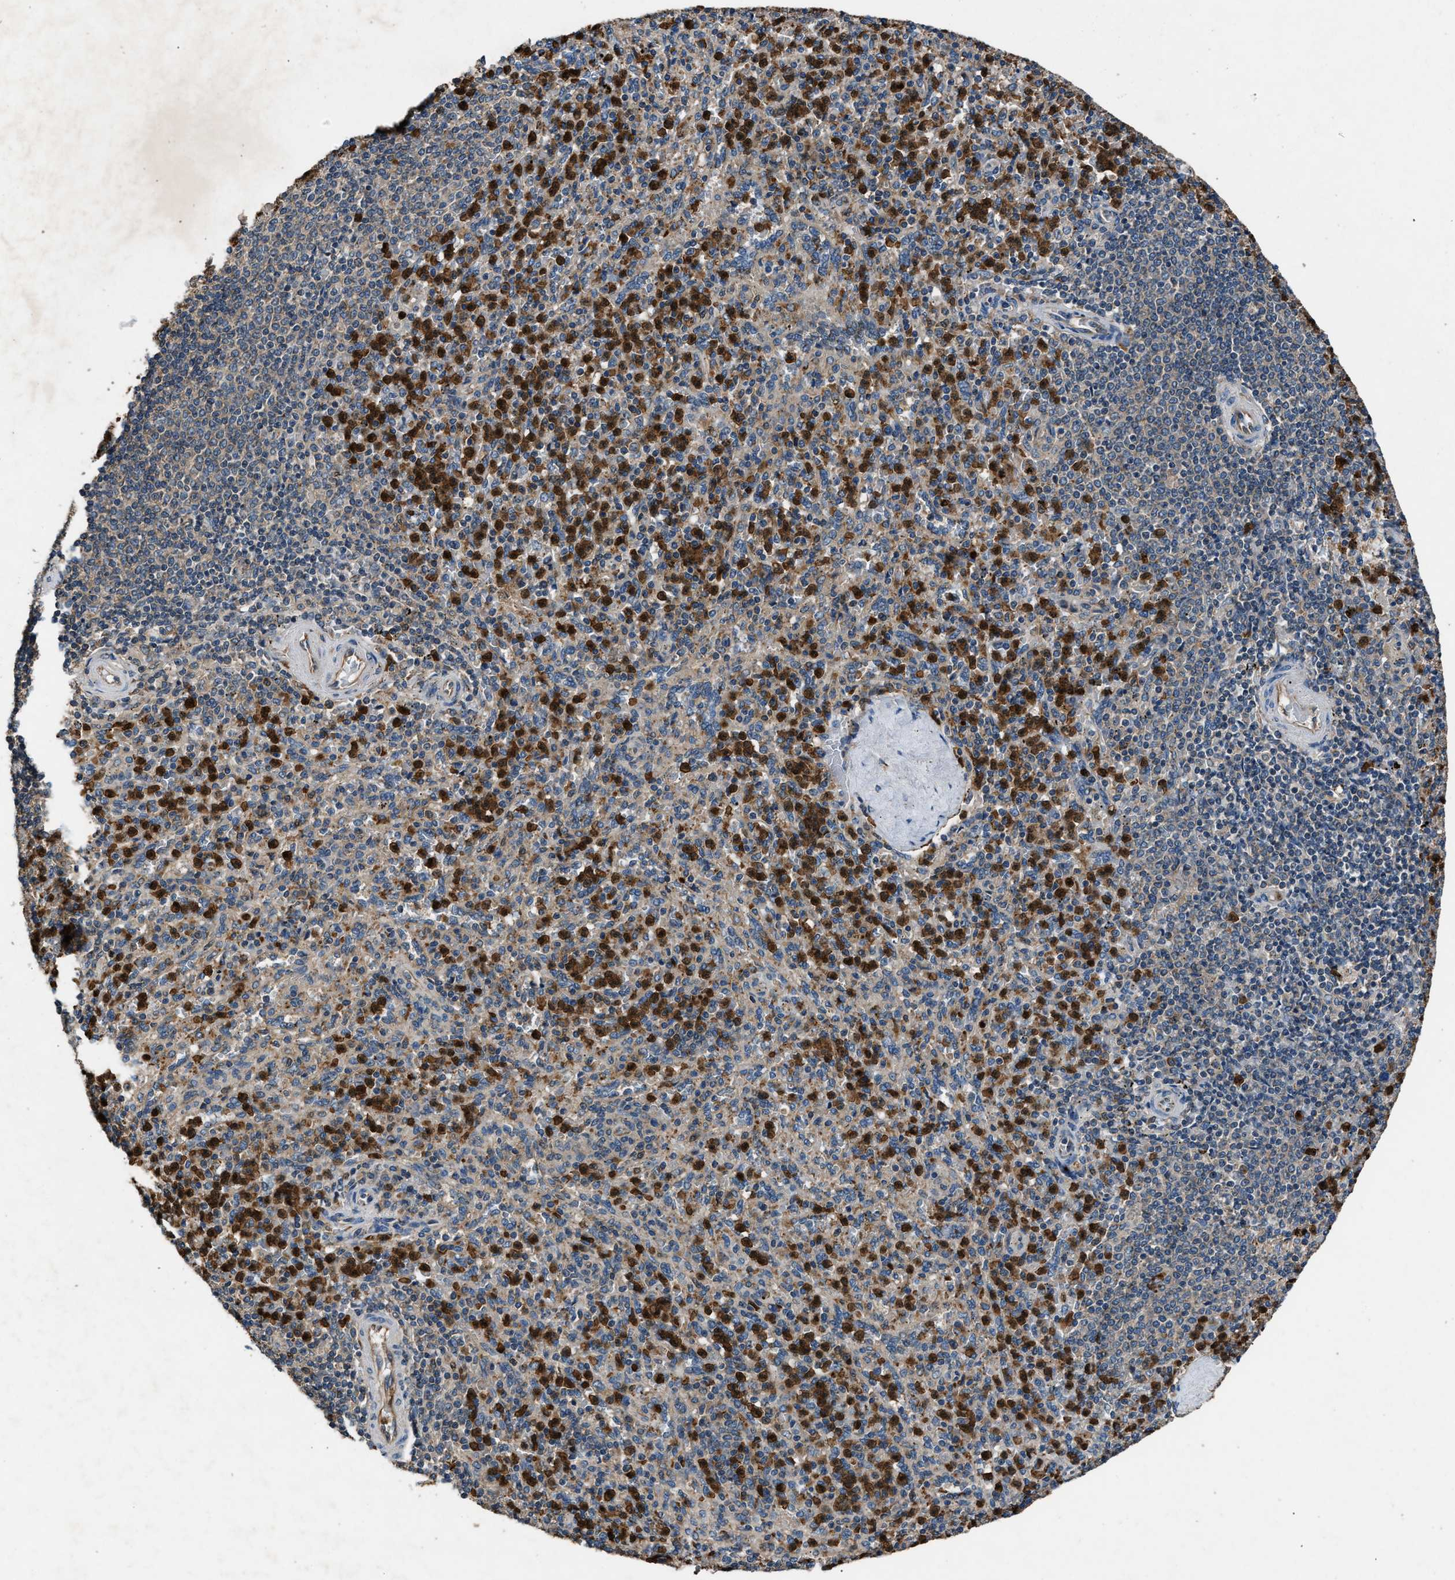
{"staining": {"intensity": "strong", "quantity": "25%-75%", "location": "cytoplasmic/membranous,nuclear"}, "tissue": "spleen", "cell_type": "Cells in red pulp", "image_type": "normal", "snomed": [{"axis": "morphology", "description": "Normal tissue, NOS"}, {"axis": "topography", "description": "Spleen"}], "caption": "IHC (DAB) staining of unremarkable human spleen shows strong cytoplasmic/membranous,nuclear protein expression in about 25%-75% of cells in red pulp.", "gene": "PPID", "patient": {"sex": "male", "age": 36}}